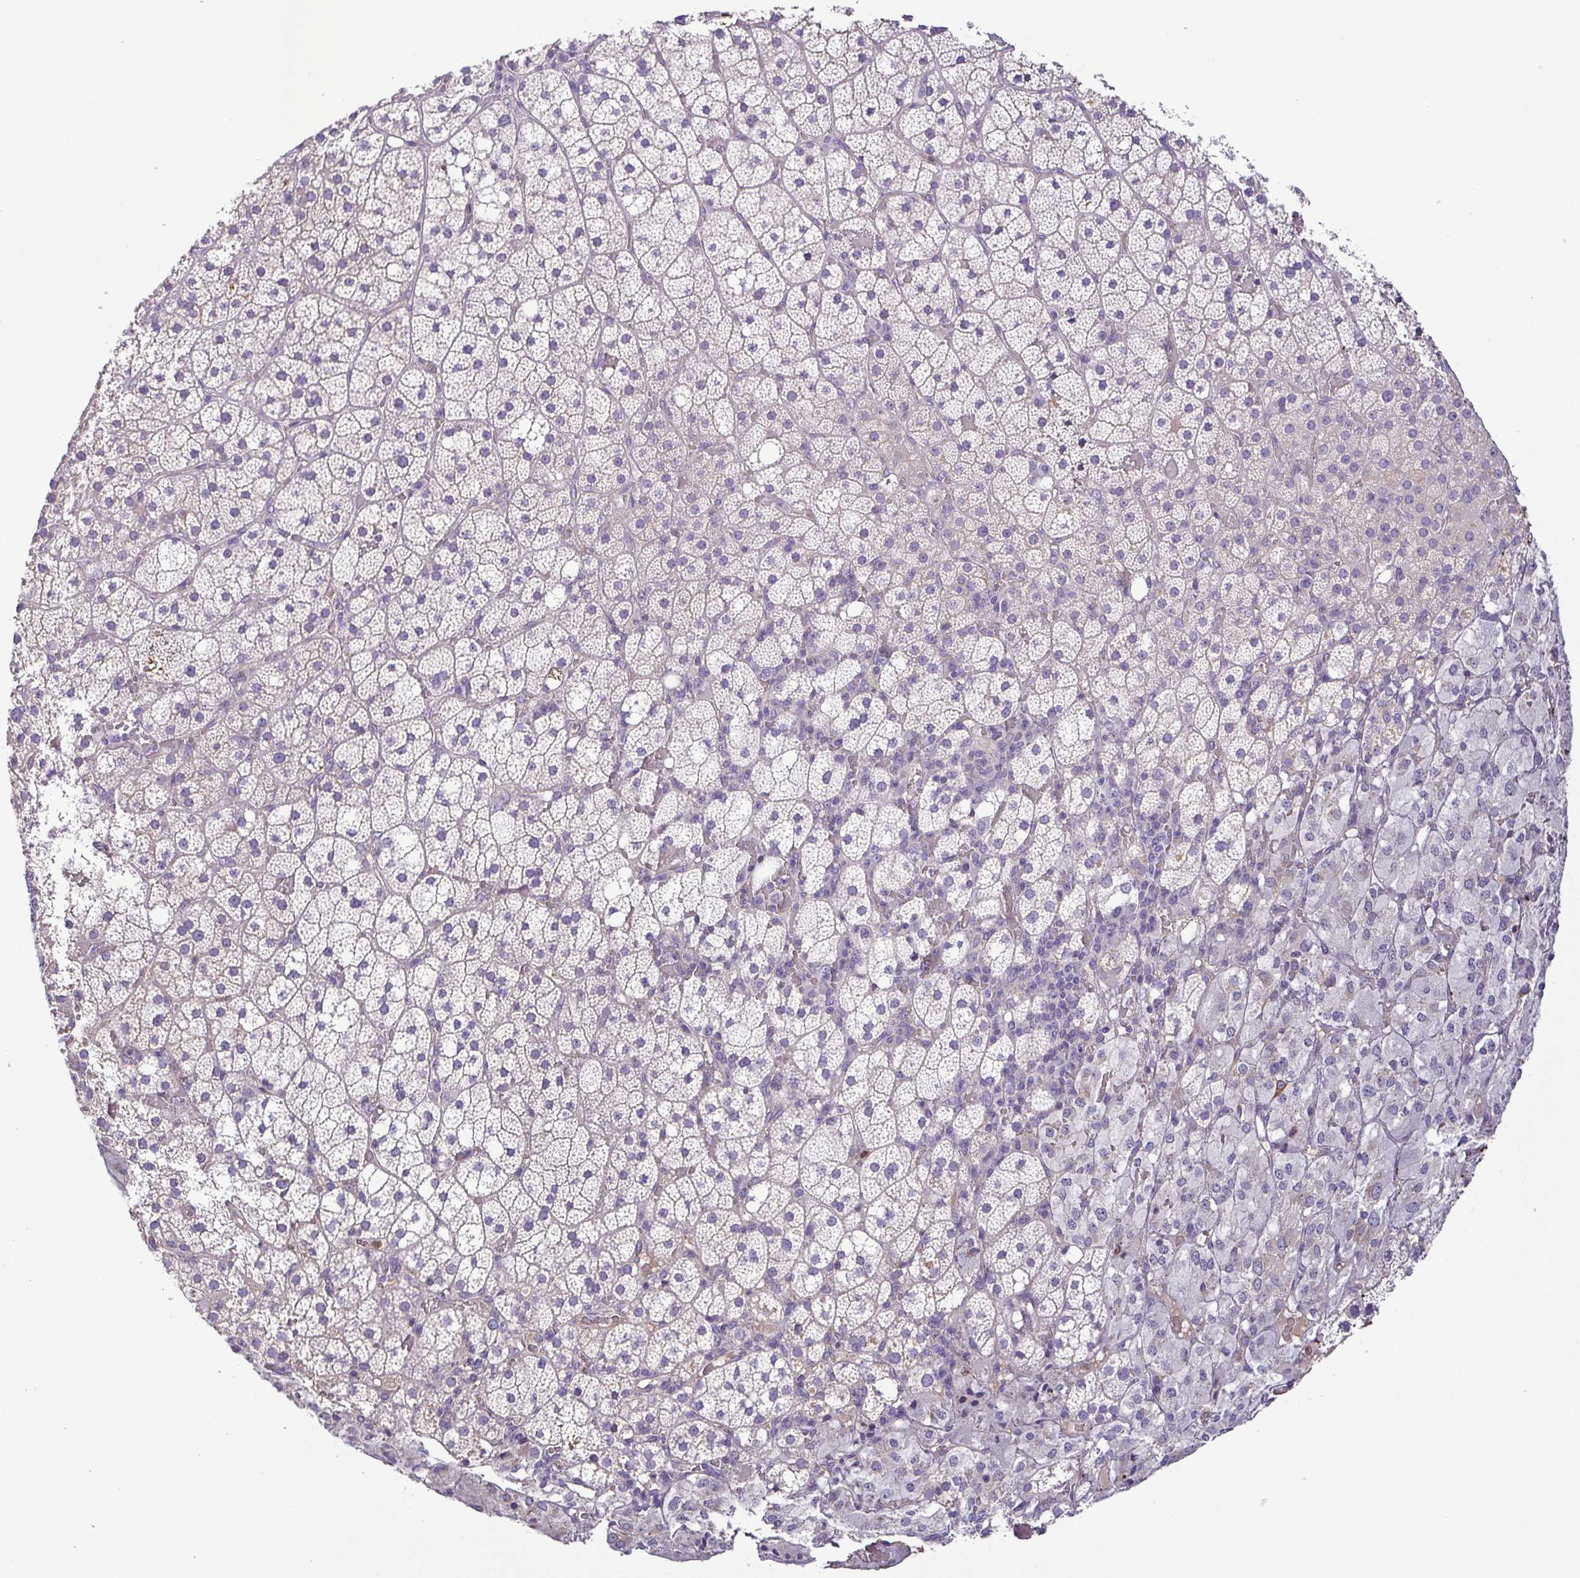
{"staining": {"intensity": "negative", "quantity": "none", "location": "none"}, "tissue": "adrenal gland", "cell_type": "Glandular cells", "image_type": "normal", "snomed": [{"axis": "morphology", "description": "Normal tissue, NOS"}, {"axis": "topography", "description": "Adrenal gland"}], "caption": "Protein analysis of normal adrenal gland reveals no significant staining in glandular cells. Nuclei are stained in blue.", "gene": "MYL10", "patient": {"sex": "male", "age": 53}}